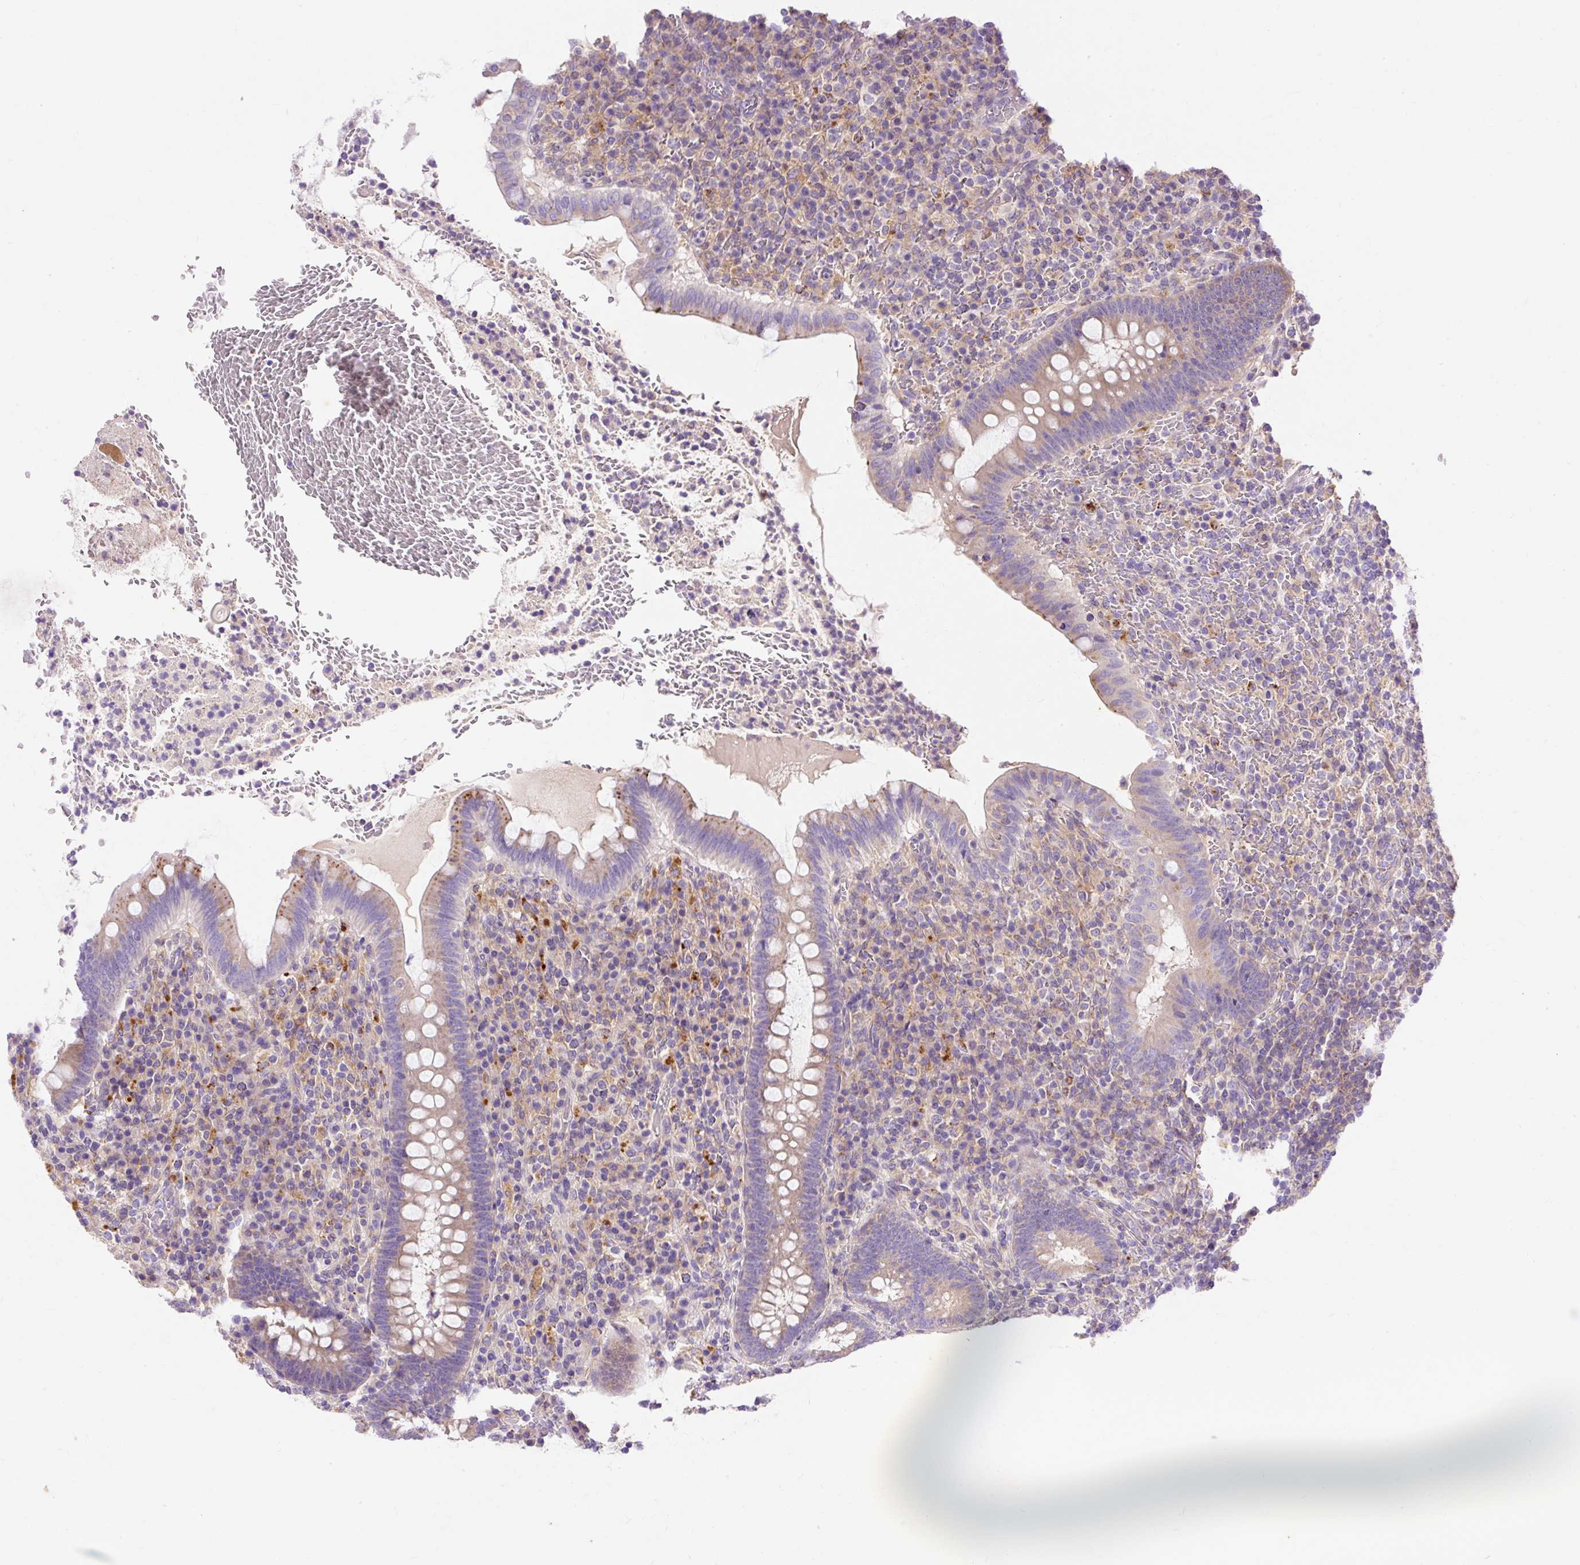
{"staining": {"intensity": "moderate", "quantity": "25%-75%", "location": "cytoplasmic/membranous"}, "tissue": "appendix", "cell_type": "Glandular cells", "image_type": "normal", "snomed": [{"axis": "morphology", "description": "Normal tissue, NOS"}, {"axis": "topography", "description": "Appendix"}], "caption": "Appendix stained with a brown dye reveals moderate cytoplasmic/membranous positive expression in about 25%-75% of glandular cells.", "gene": "OR4K15", "patient": {"sex": "female", "age": 43}}